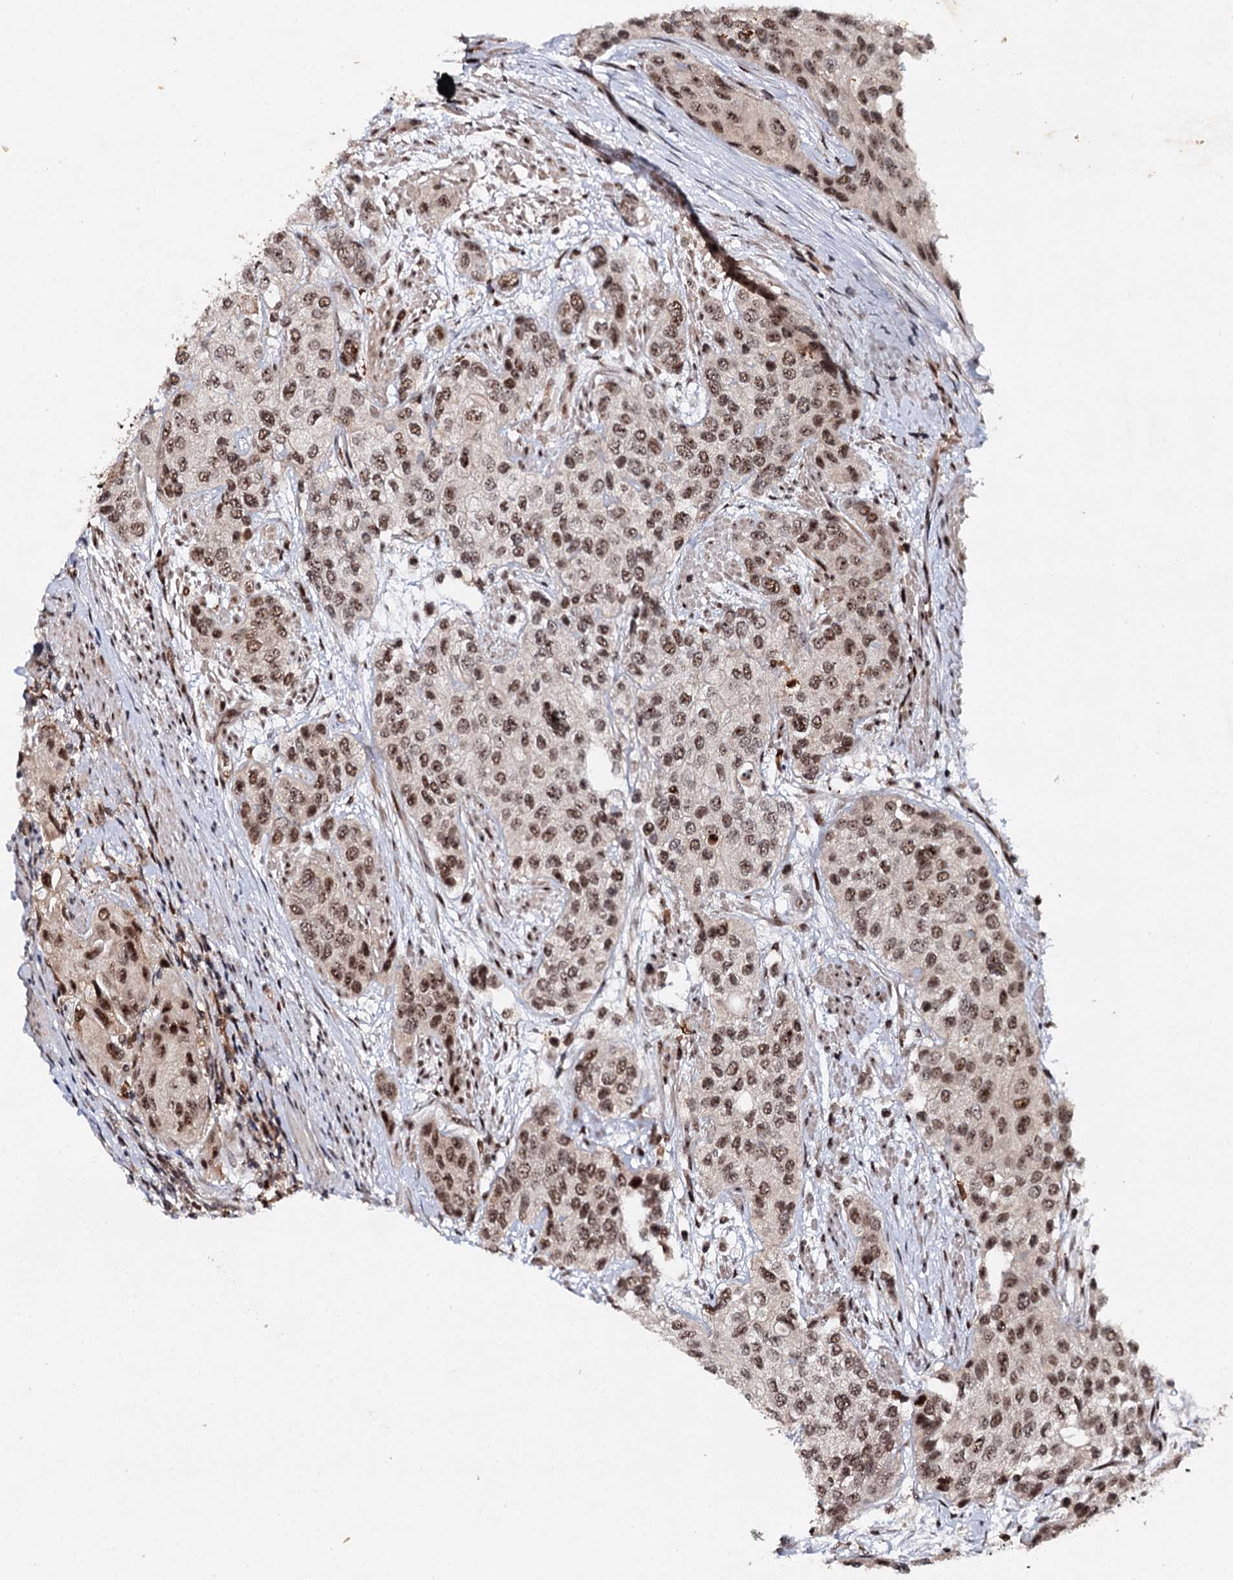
{"staining": {"intensity": "moderate", "quantity": ">75%", "location": "nuclear"}, "tissue": "urothelial cancer", "cell_type": "Tumor cells", "image_type": "cancer", "snomed": [{"axis": "morphology", "description": "Normal tissue, NOS"}, {"axis": "morphology", "description": "Urothelial carcinoma, High grade"}, {"axis": "topography", "description": "Vascular tissue"}, {"axis": "topography", "description": "Urinary bladder"}], "caption": "Immunohistochemical staining of human urothelial cancer demonstrates medium levels of moderate nuclear staining in about >75% of tumor cells.", "gene": "BUD13", "patient": {"sex": "female", "age": 56}}